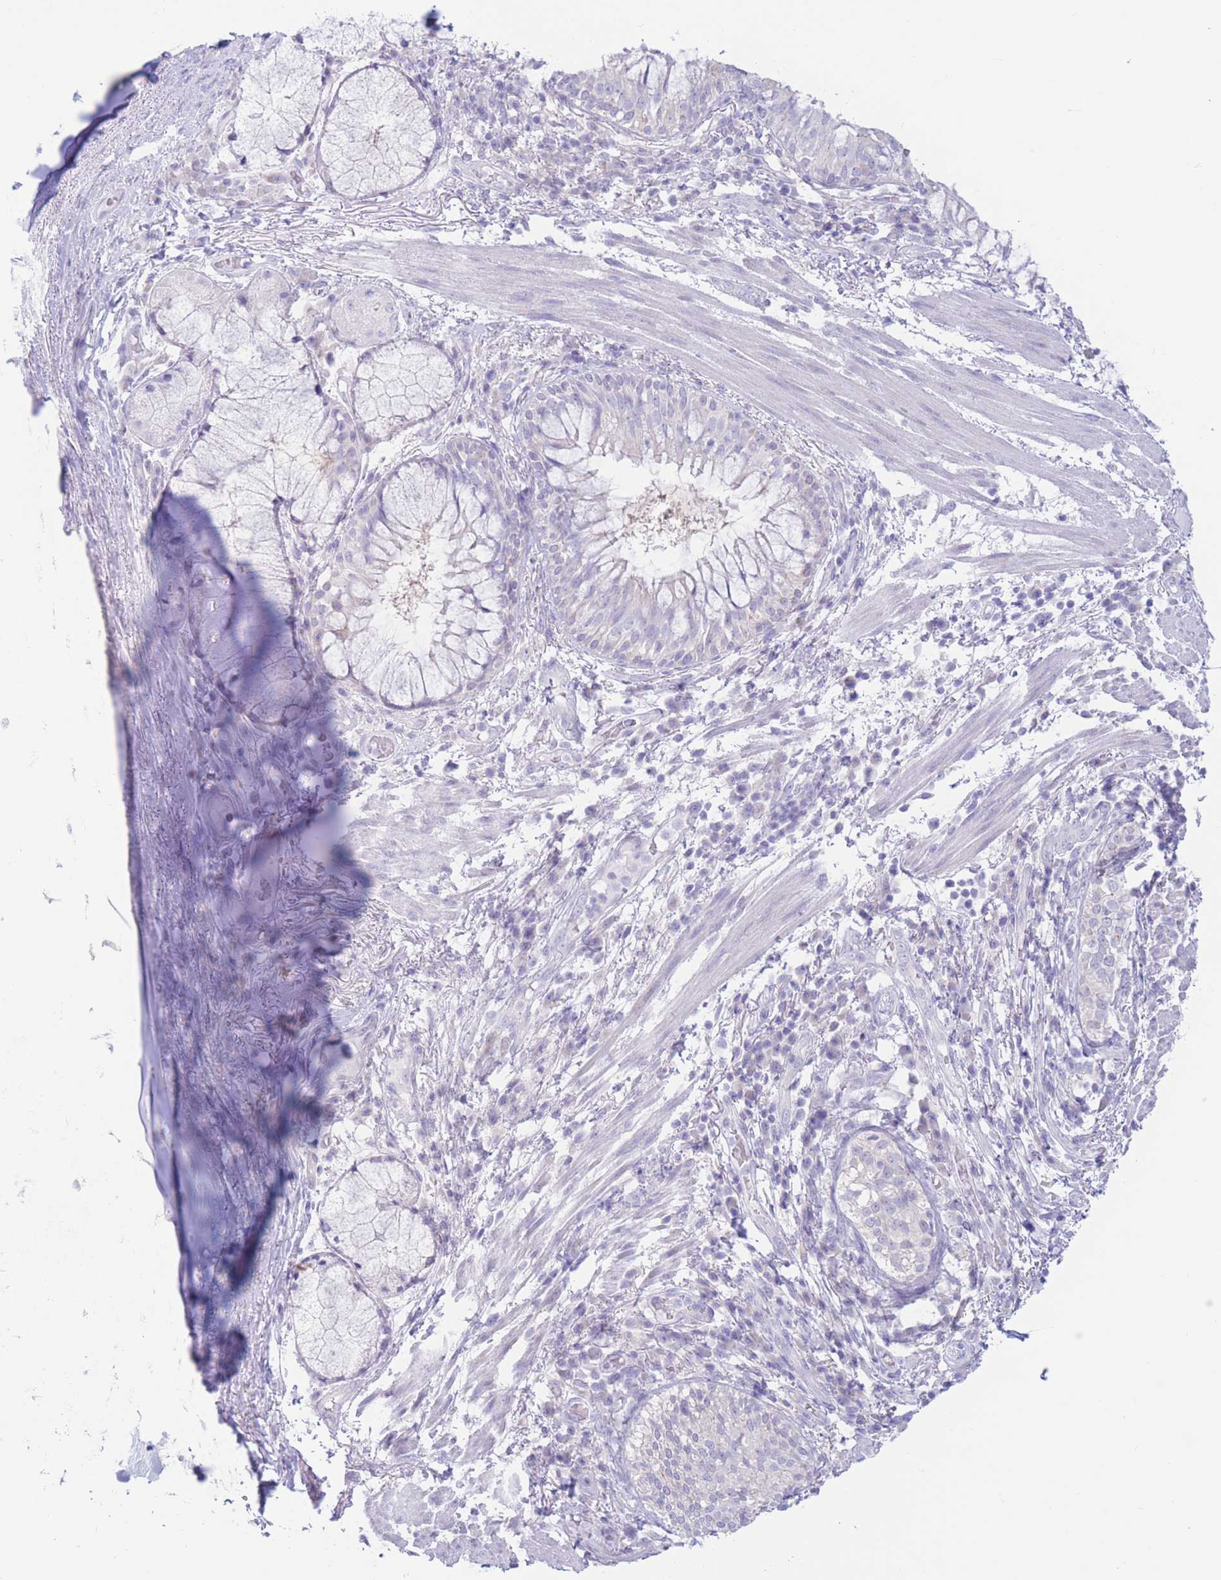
{"staining": {"intensity": "weak", "quantity": "<25%", "location": "cytoplasmic/membranous"}, "tissue": "soft tissue", "cell_type": "Chondrocytes", "image_type": "normal", "snomed": [{"axis": "morphology", "description": "Normal tissue, NOS"}, {"axis": "topography", "description": "Cartilage tissue"}, {"axis": "topography", "description": "Bronchus"}], "caption": "The image demonstrates no significant staining in chondrocytes of soft tissue.", "gene": "FAH", "patient": {"sex": "male", "age": 56}}